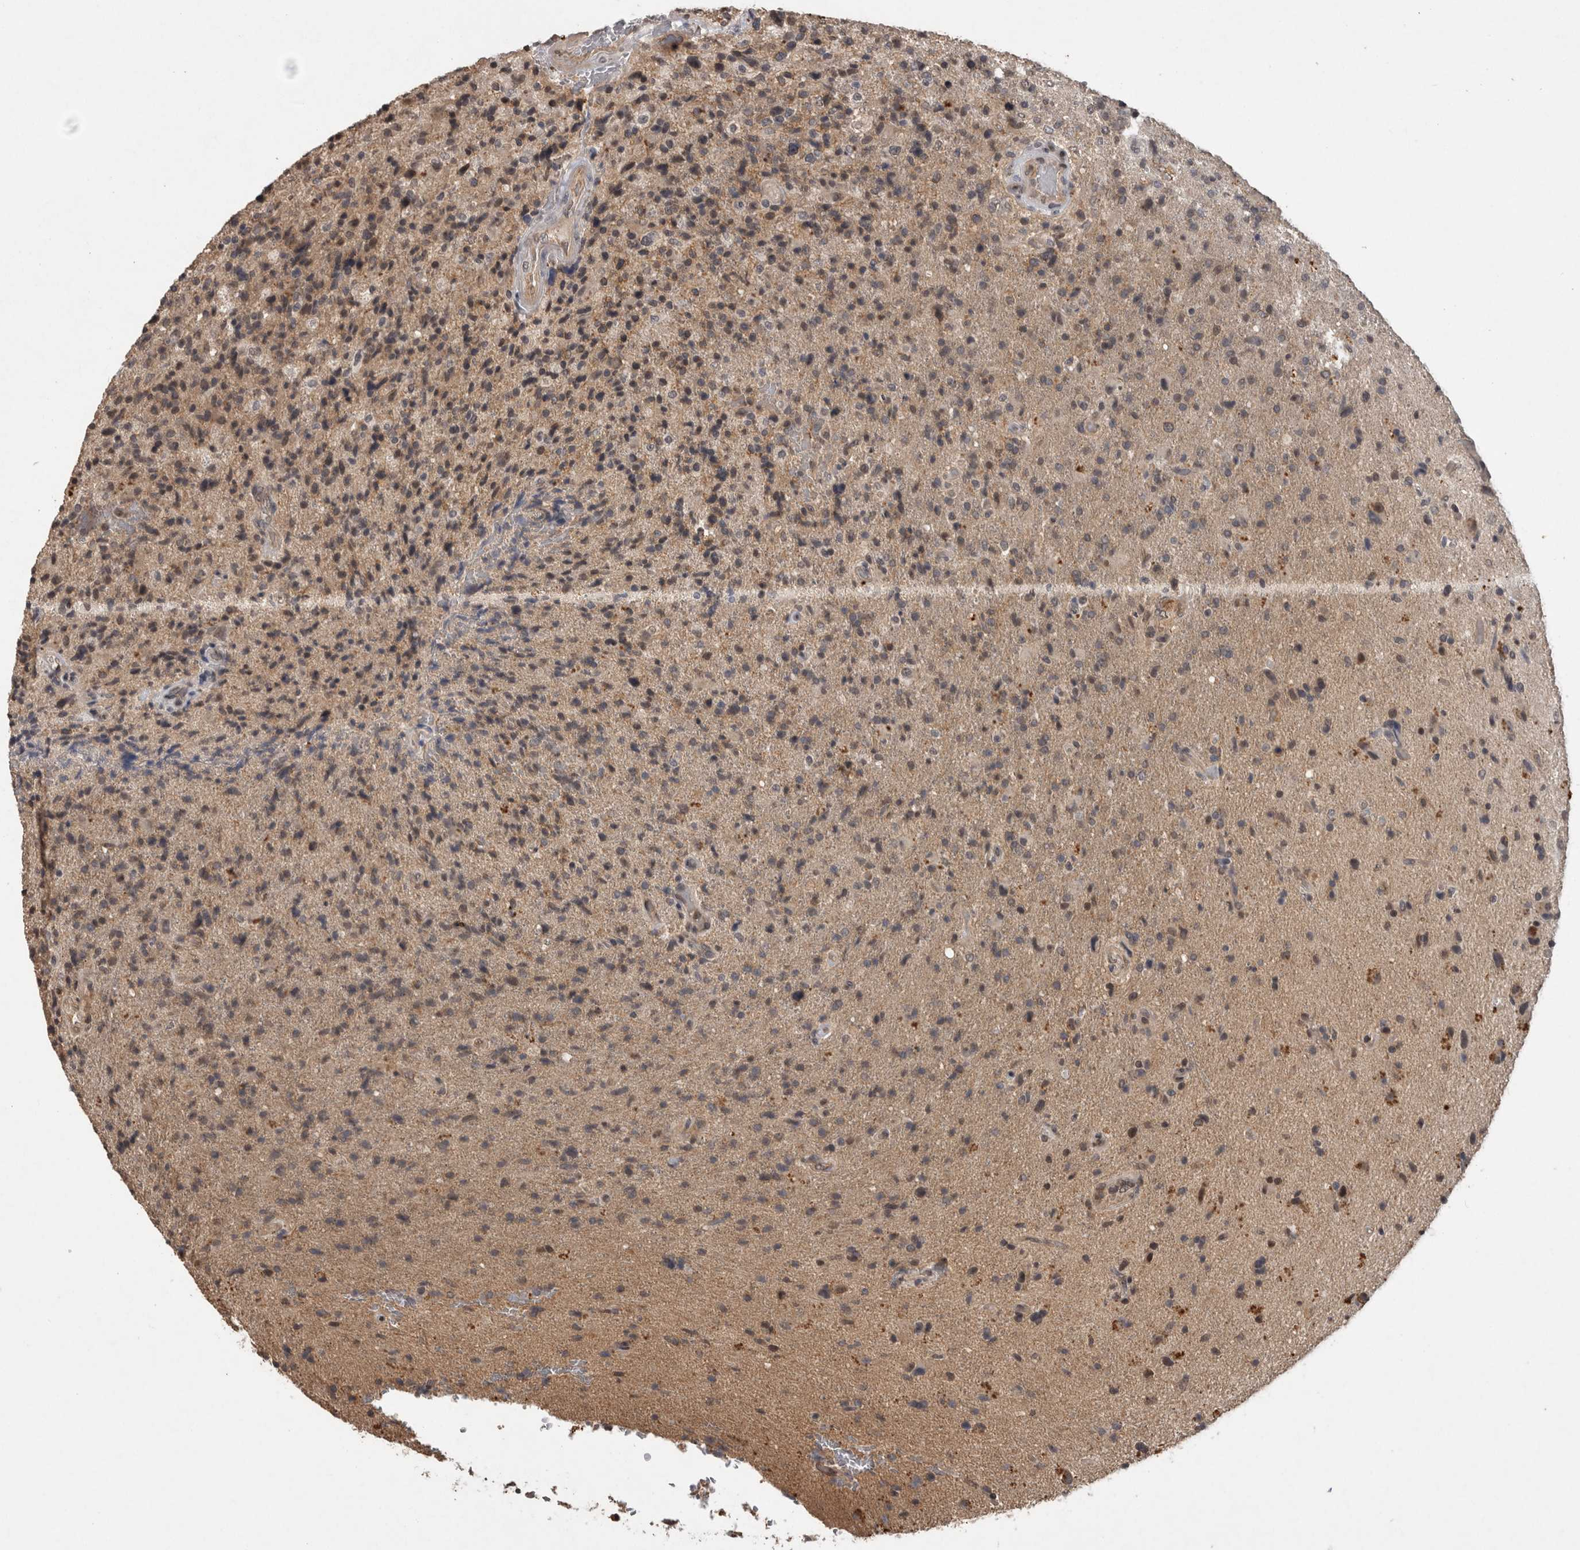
{"staining": {"intensity": "moderate", "quantity": "<25%", "location": "cytoplasmic/membranous"}, "tissue": "glioma", "cell_type": "Tumor cells", "image_type": "cancer", "snomed": [{"axis": "morphology", "description": "Glioma, malignant, High grade"}, {"axis": "topography", "description": "Brain"}], "caption": "Protein expression analysis of human malignant glioma (high-grade) reveals moderate cytoplasmic/membranous staining in about <25% of tumor cells.", "gene": "RHPN1", "patient": {"sex": "male", "age": 72}}